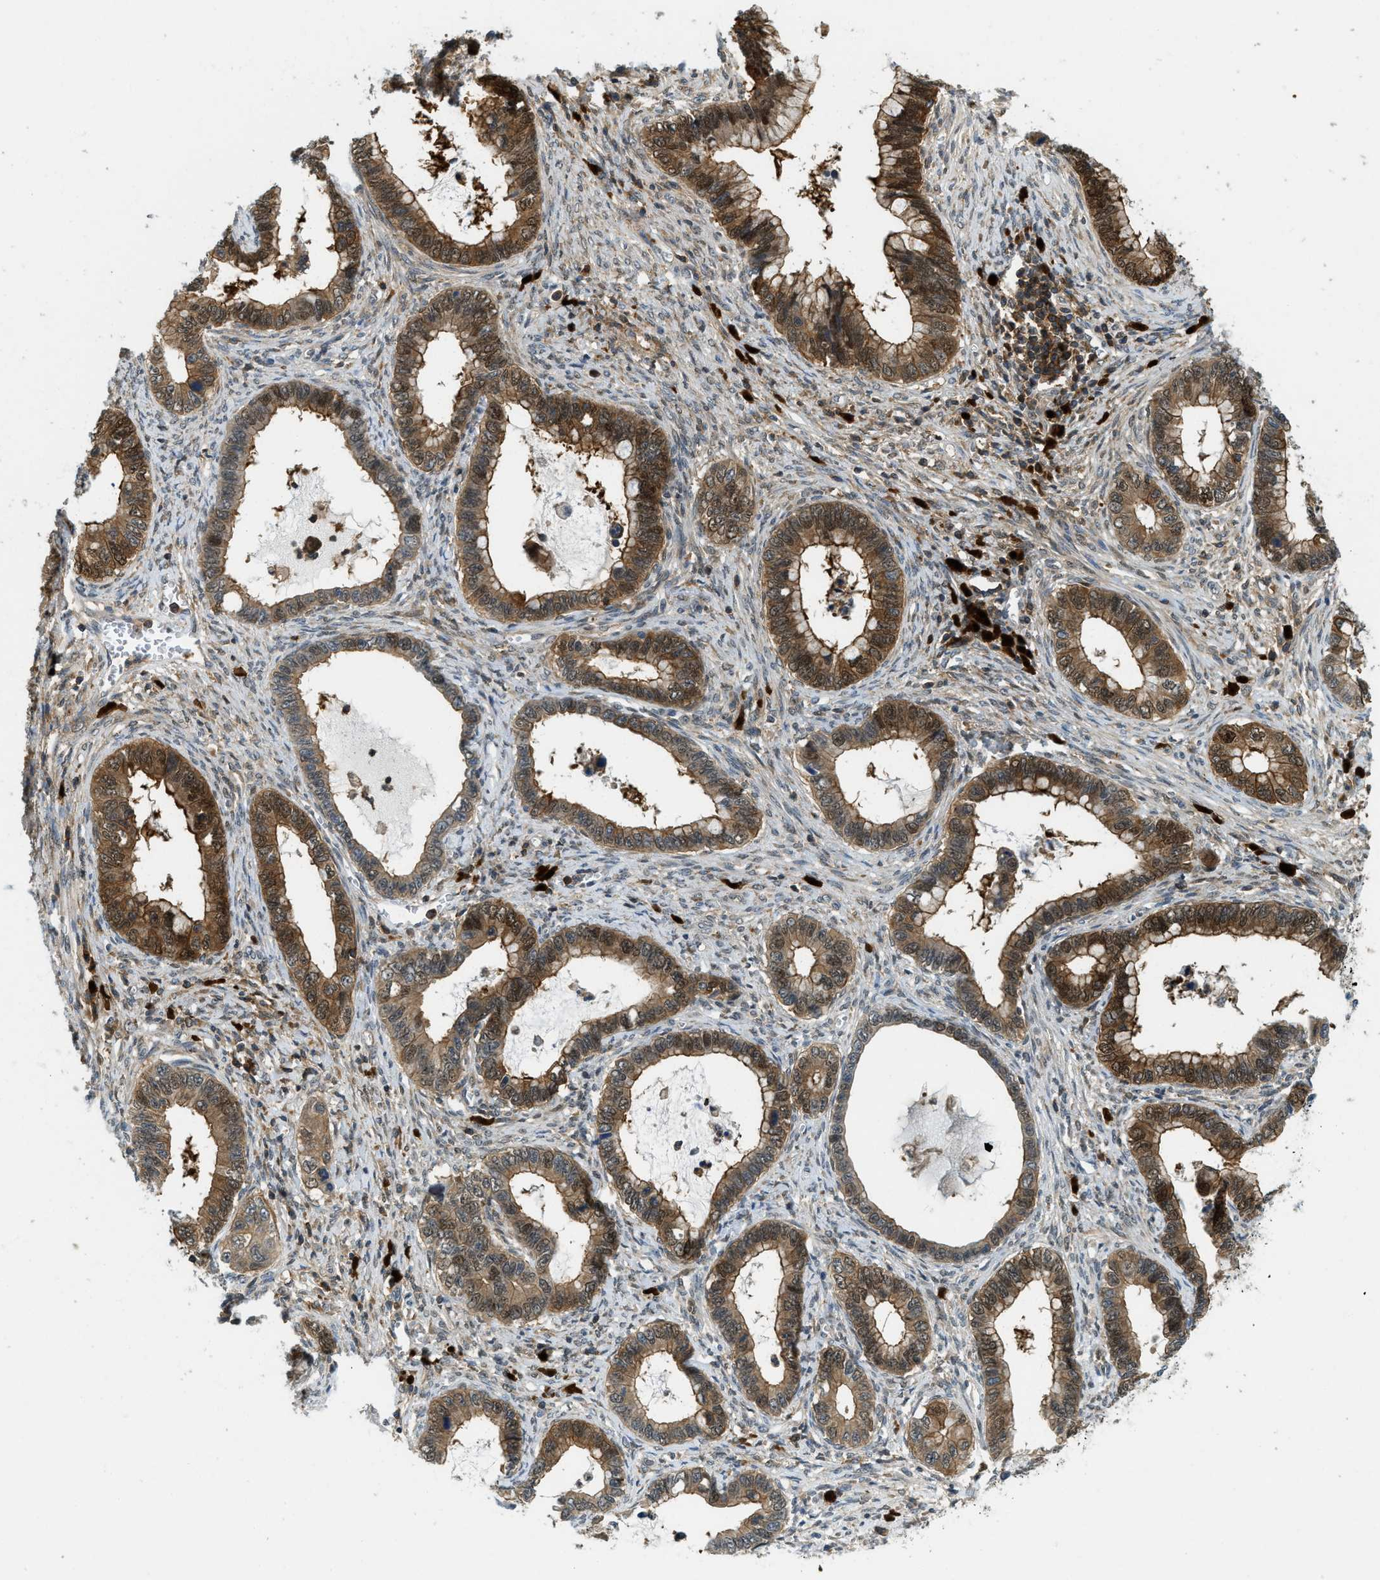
{"staining": {"intensity": "moderate", "quantity": ">75%", "location": "cytoplasmic/membranous,nuclear"}, "tissue": "cervical cancer", "cell_type": "Tumor cells", "image_type": "cancer", "snomed": [{"axis": "morphology", "description": "Adenocarcinoma, NOS"}, {"axis": "topography", "description": "Cervix"}], "caption": "This is a micrograph of immunohistochemistry (IHC) staining of adenocarcinoma (cervical), which shows moderate staining in the cytoplasmic/membranous and nuclear of tumor cells.", "gene": "GMPPB", "patient": {"sex": "female", "age": 44}}